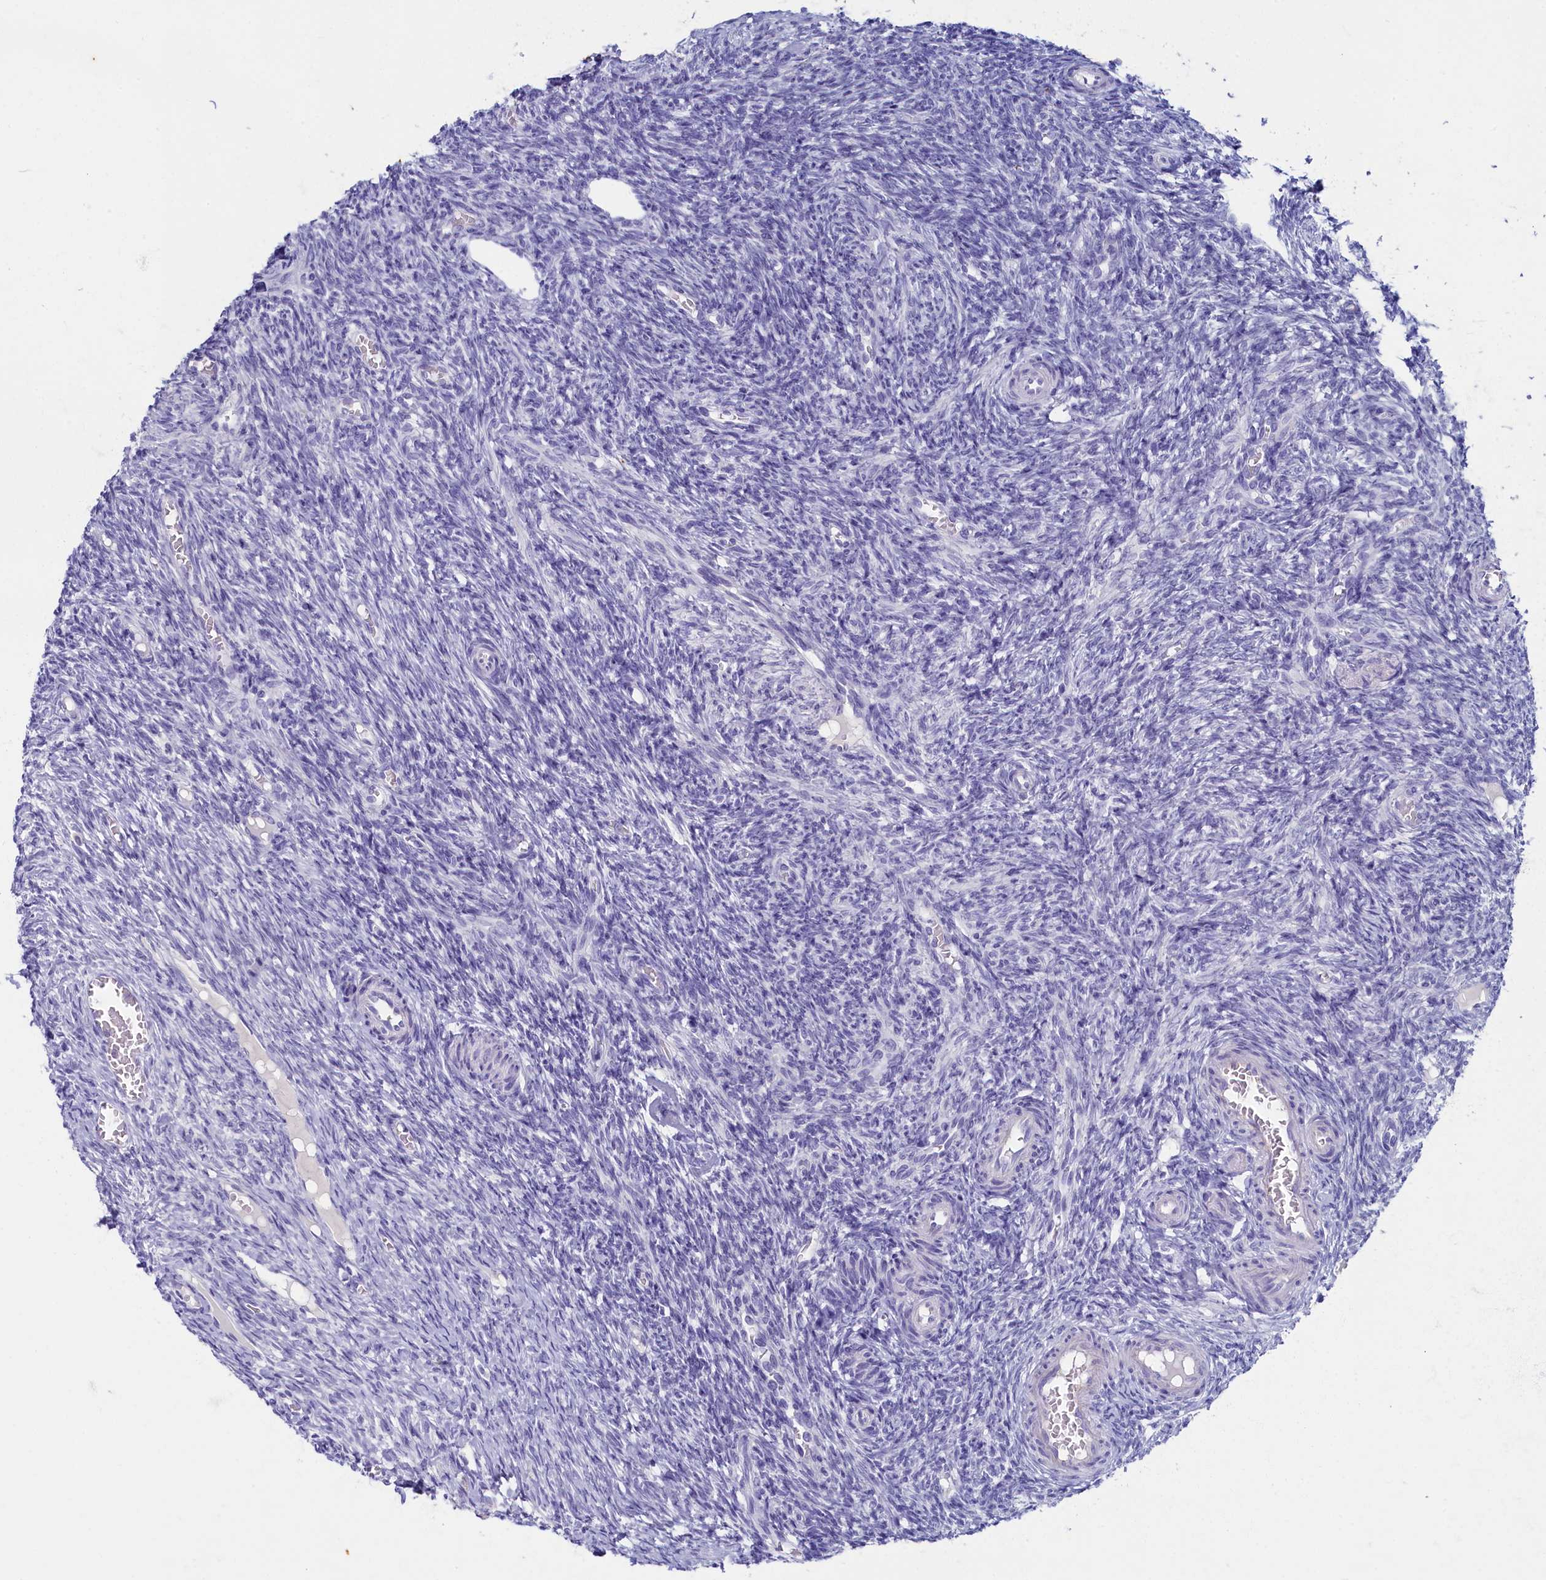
{"staining": {"intensity": "negative", "quantity": "none", "location": "none"}, "tissue": "ovary", "cell_type": "Follicle cells", "image_type": "normal", "snomed": [{"axis": "morphology", "description": "Normal tissue, NOS"}, {"axis": "topography", "description": "Ovary"}], "caption": "This is a image of immunohistochemistry (IHC) staining of normal ovary, which shows no staining in follicle cells.", "gene": "OCIAD2", "patient": {"sex": "female", "age": 27}}